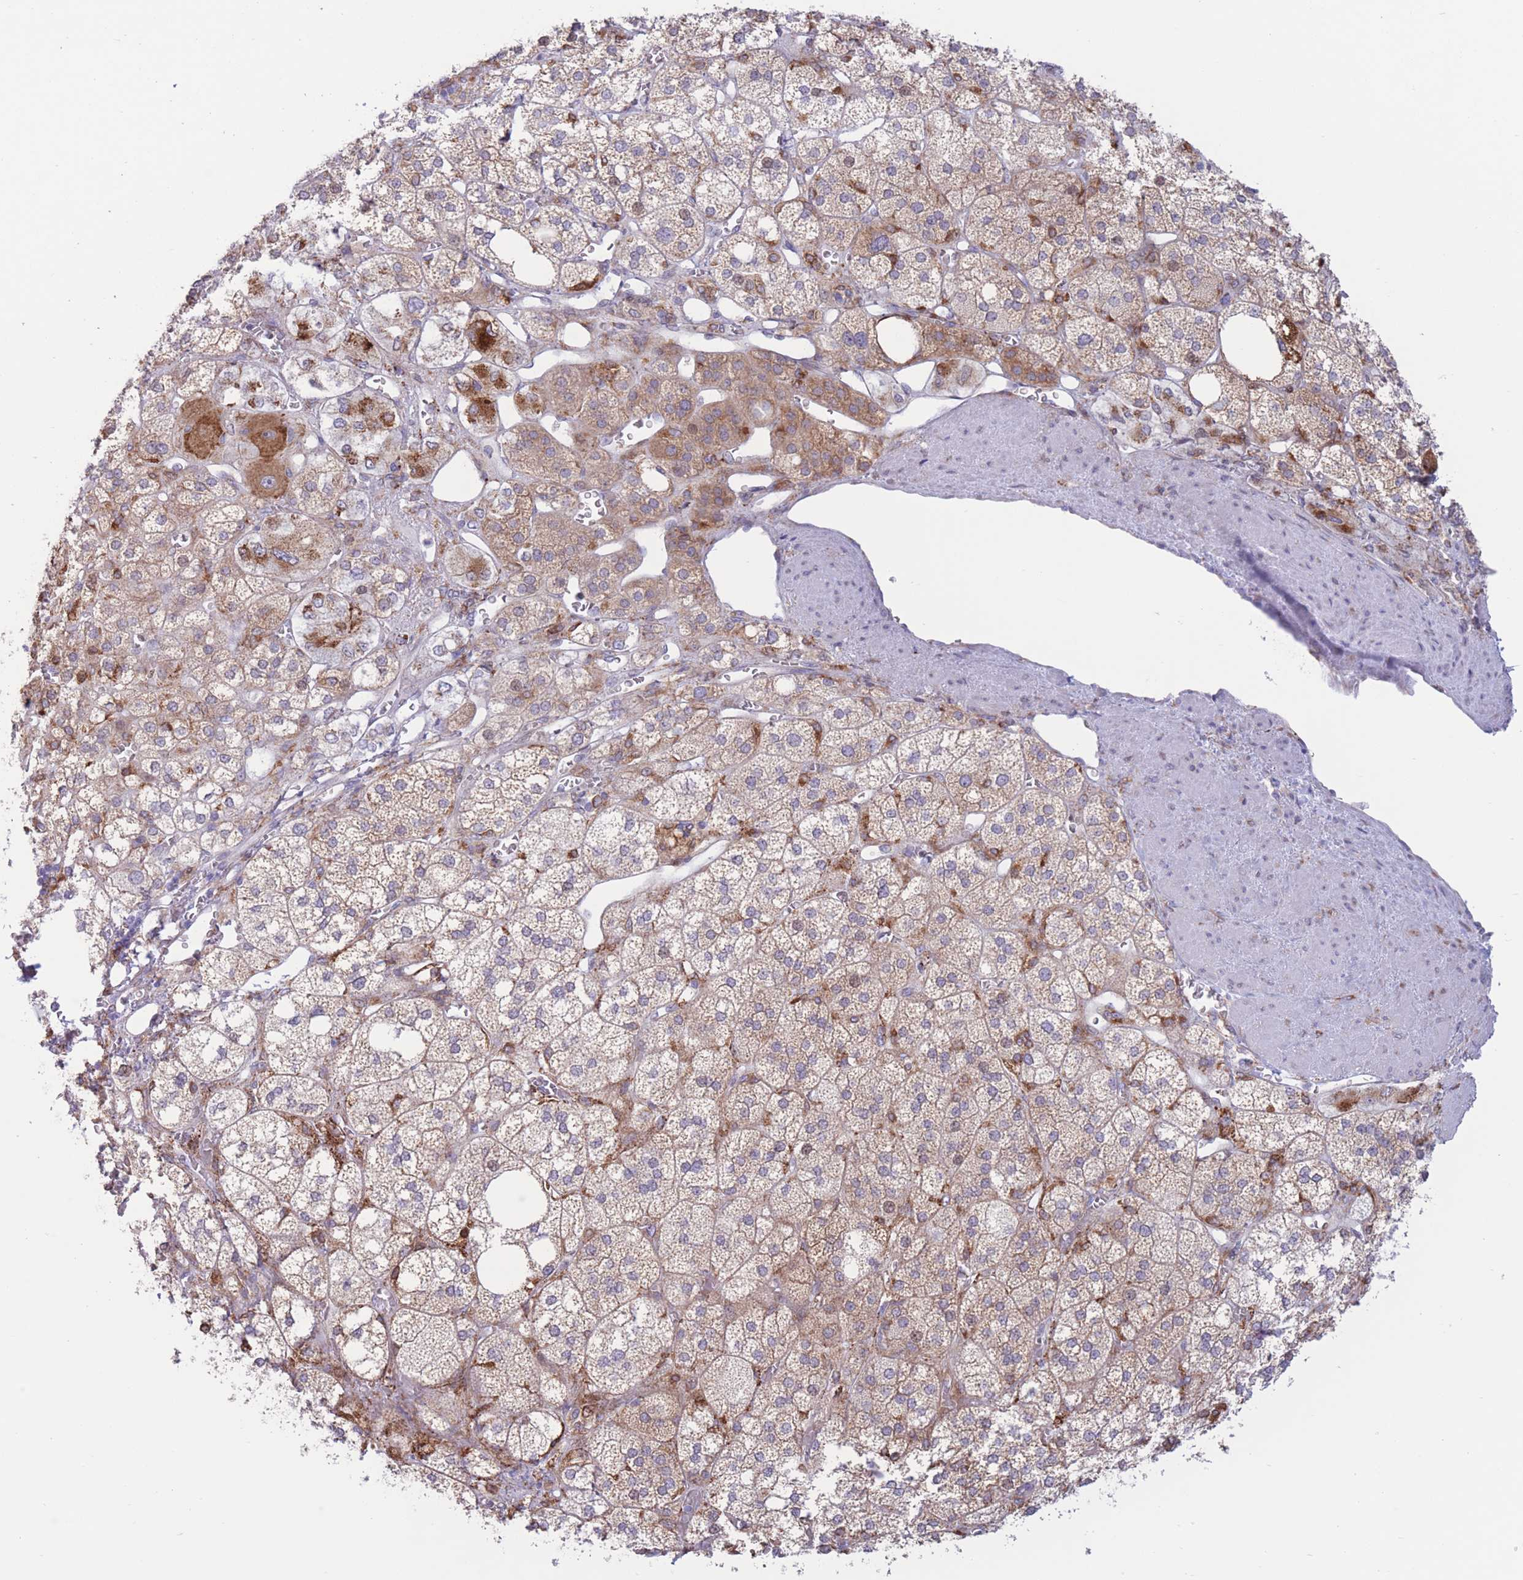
{"staining": {"intensity": "moderate", "quantity": "25%-75%", "location": "cytoplasmic/membranous"}, "tissue": "adrenal gland", "cell_type": "Glandular cells", "image_type": "normal", "snomed": [{"axis": "morphology", "description": "Normal tissue, NOS"}, {"axis": "topography", "description": "Adrenal gland"}], "caption": "The photomicrograph reveals staining of unremarkable adrenal gland, revealing moderate cytoplasmic/membranous protein positivity (brown color) within glandular cells. Using DAB (brown) and hematoxylin (blue) stains, captured at high magnification using brightfield microscopy.", "gene": "MYDGF", "patient": {"sex": "male", "age": 61}}